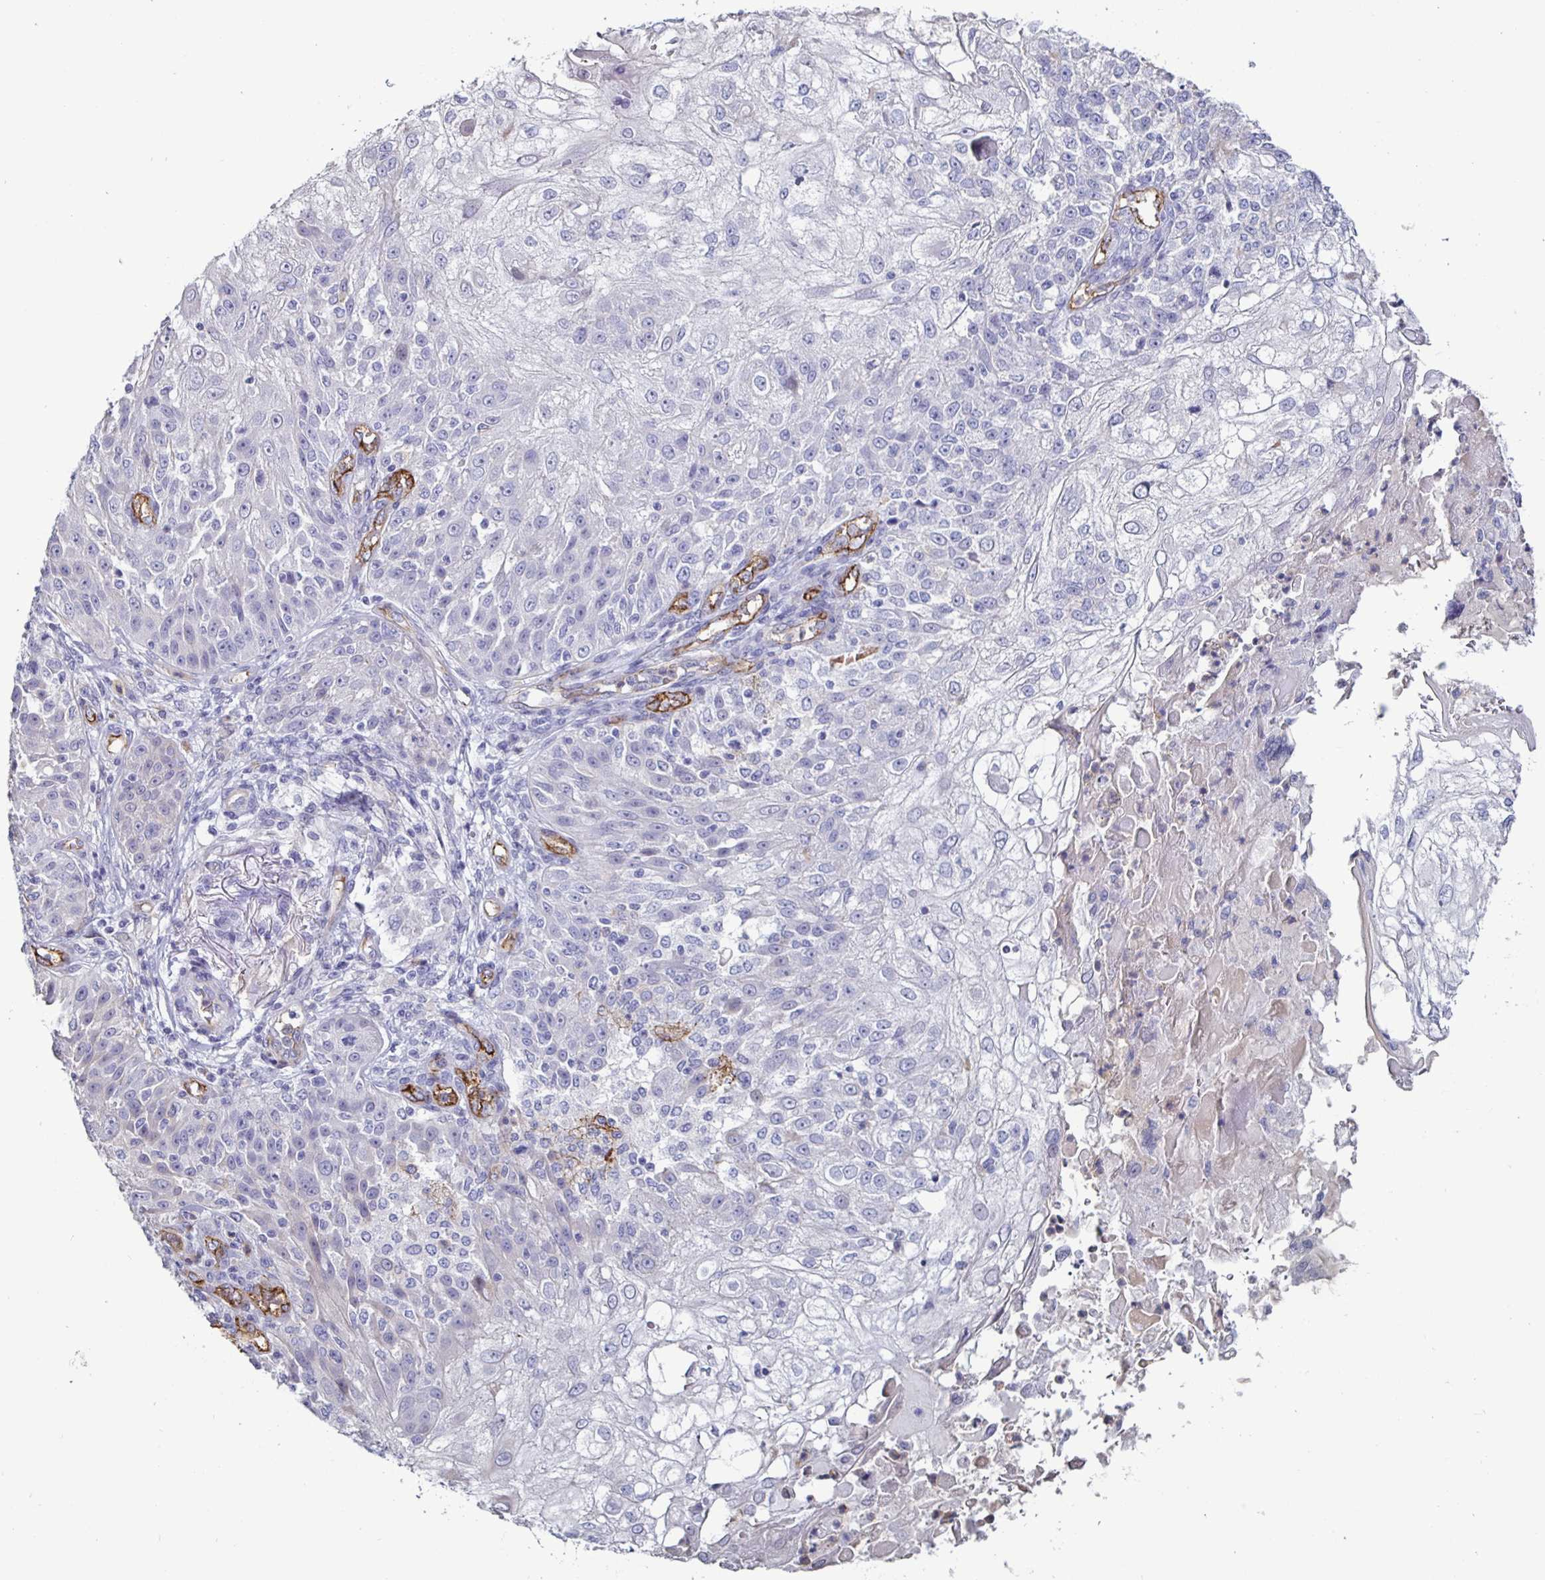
{"staining": {"intensity": "negative", "quantity": "none", "location": "none"}, "tissue": "skin cancer", "cell_type": "Tumor cells", "image_type": "cancer", "snomed": [{"axis": "morphology", "description": "Normal tissue, NOS"}, {"axis": "morphology", "description": "Squamous cell carcinoma, NOS"}, {"axis": "topography", "description": "Skin"}], "caption": "Tumor cells are negative for protein expression in human squamous cell carcinoma (skin).", "gene": "ACSBG2", "patient": {"sex": "female", "age": 83}}